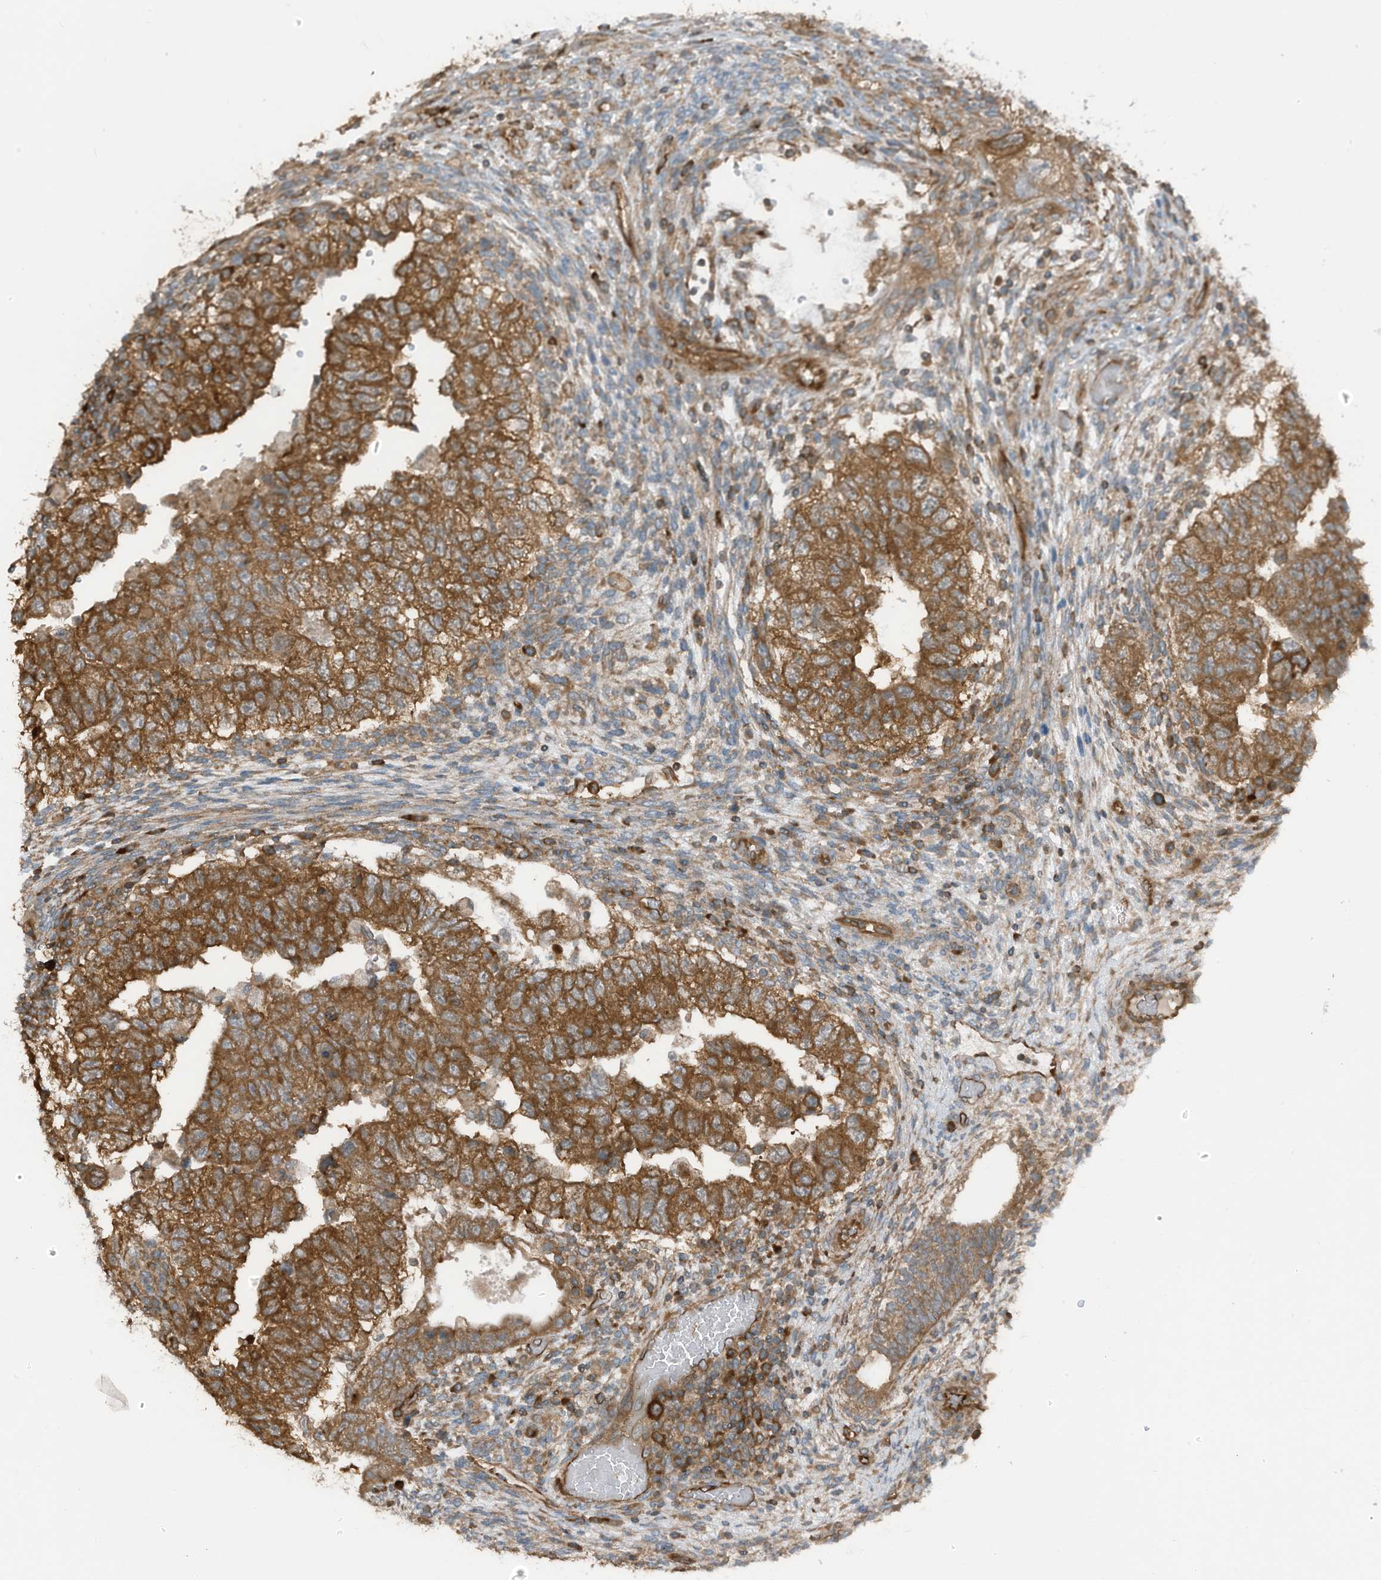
{"staining": {"intensity": "strong", "quantity": ">75%", "location": "cytoplasmic/membranous"}, "tissue": "testis cancer", "cell_type": "Tumor cells", "image_type": "cancer", "snomed": [{"axis": "morphology", "description": "Carcinoma, Embryonal, NOS"}, {"axis": "topography", "description": "Testis"}], "caption": "A brown stain shows strong cytoplasmic/membranous expression of a protein in human embryonal carcinoma (testis) tumor cells.", "gene": "TXNDC9", "patient": {"sex": "male", "age": 36}}